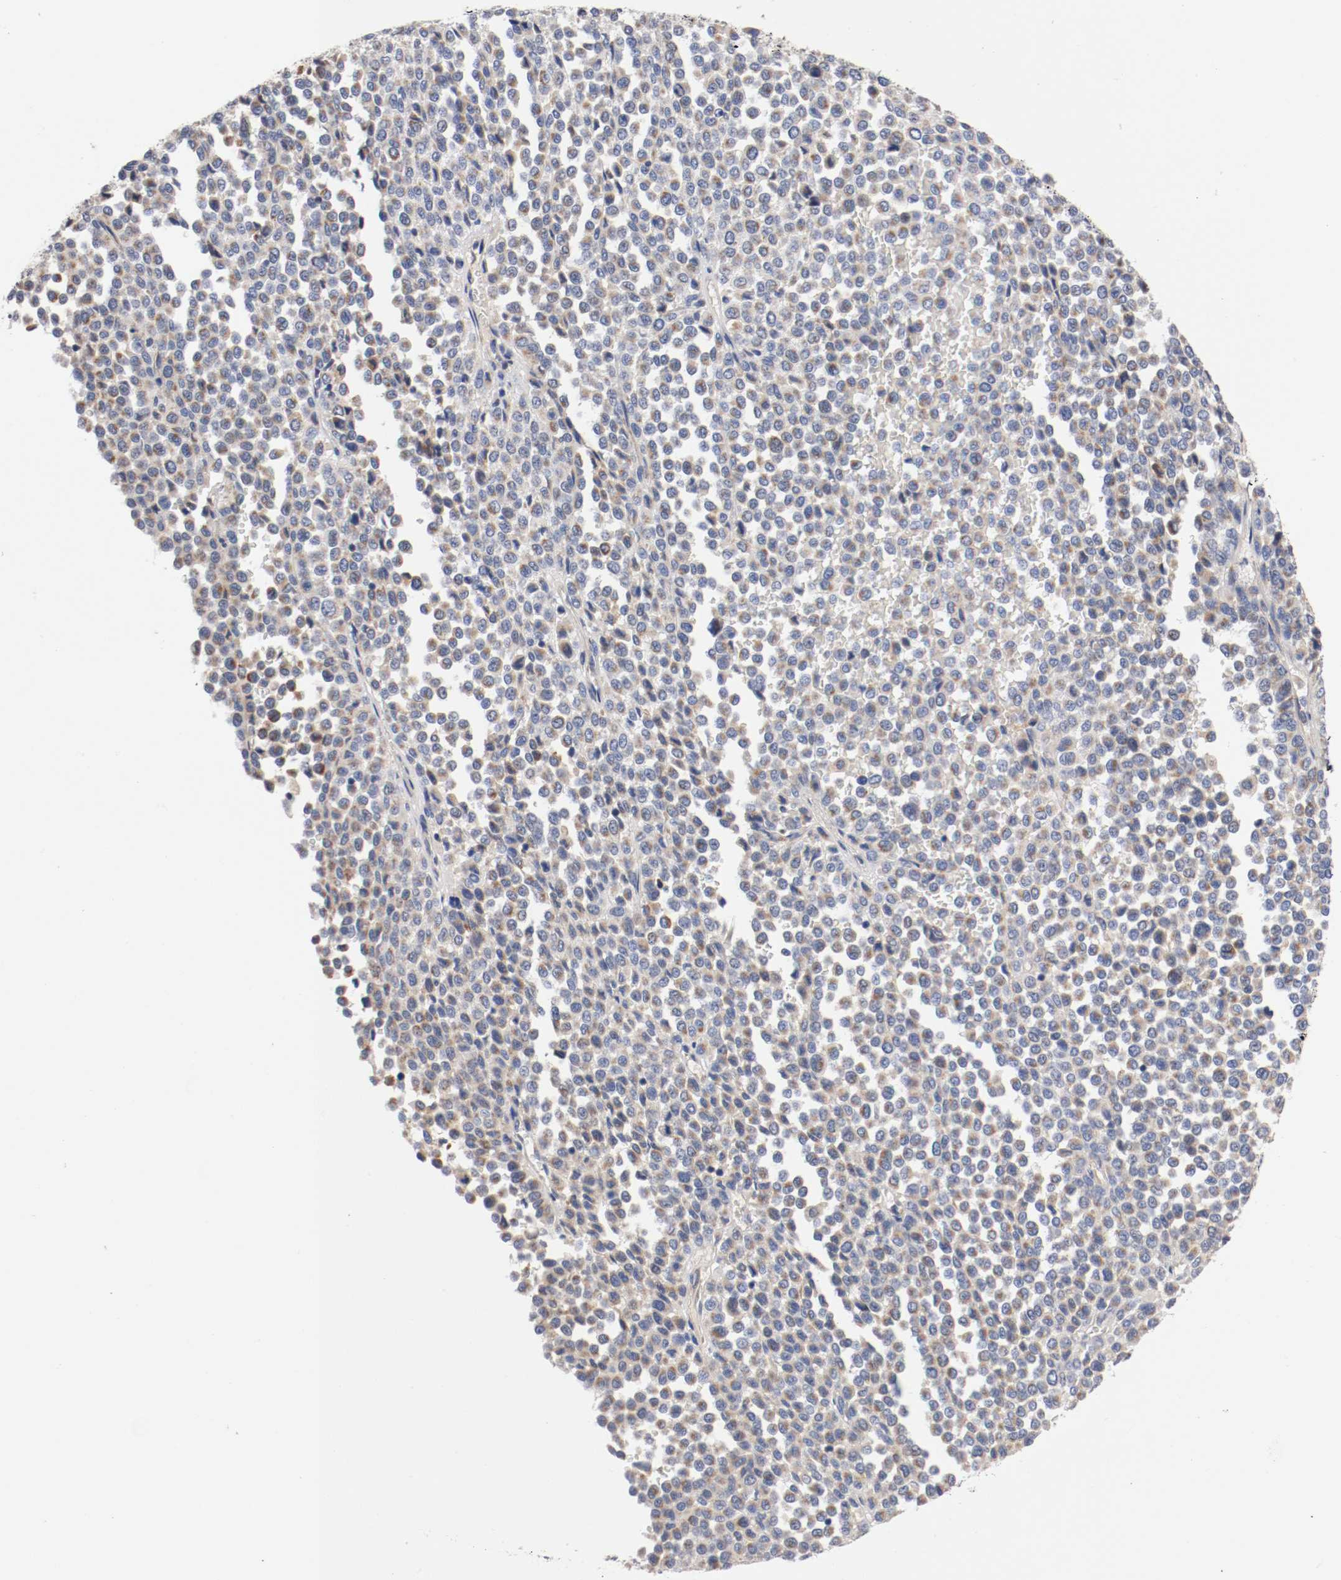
{"staining": {"intensity": "negative", "quantity": "none", "location": "none"}, "tissue": "melanoma", "cell_type": "Tumor cells", "image_type": "cancer", "snomed": [{"axis": "morphology", "description": "Malignant melanoma, Metastatic site"}, {"axis": "topography", "description": "Pancreas"}], "caption": "DAB (3,3'-diaminobenzidine) immunohistochemical staining of human melanoma shows no significant staining in tumor cells.", "gene": "PCSK6", "patient": {"sex": "female", "age": 30}}